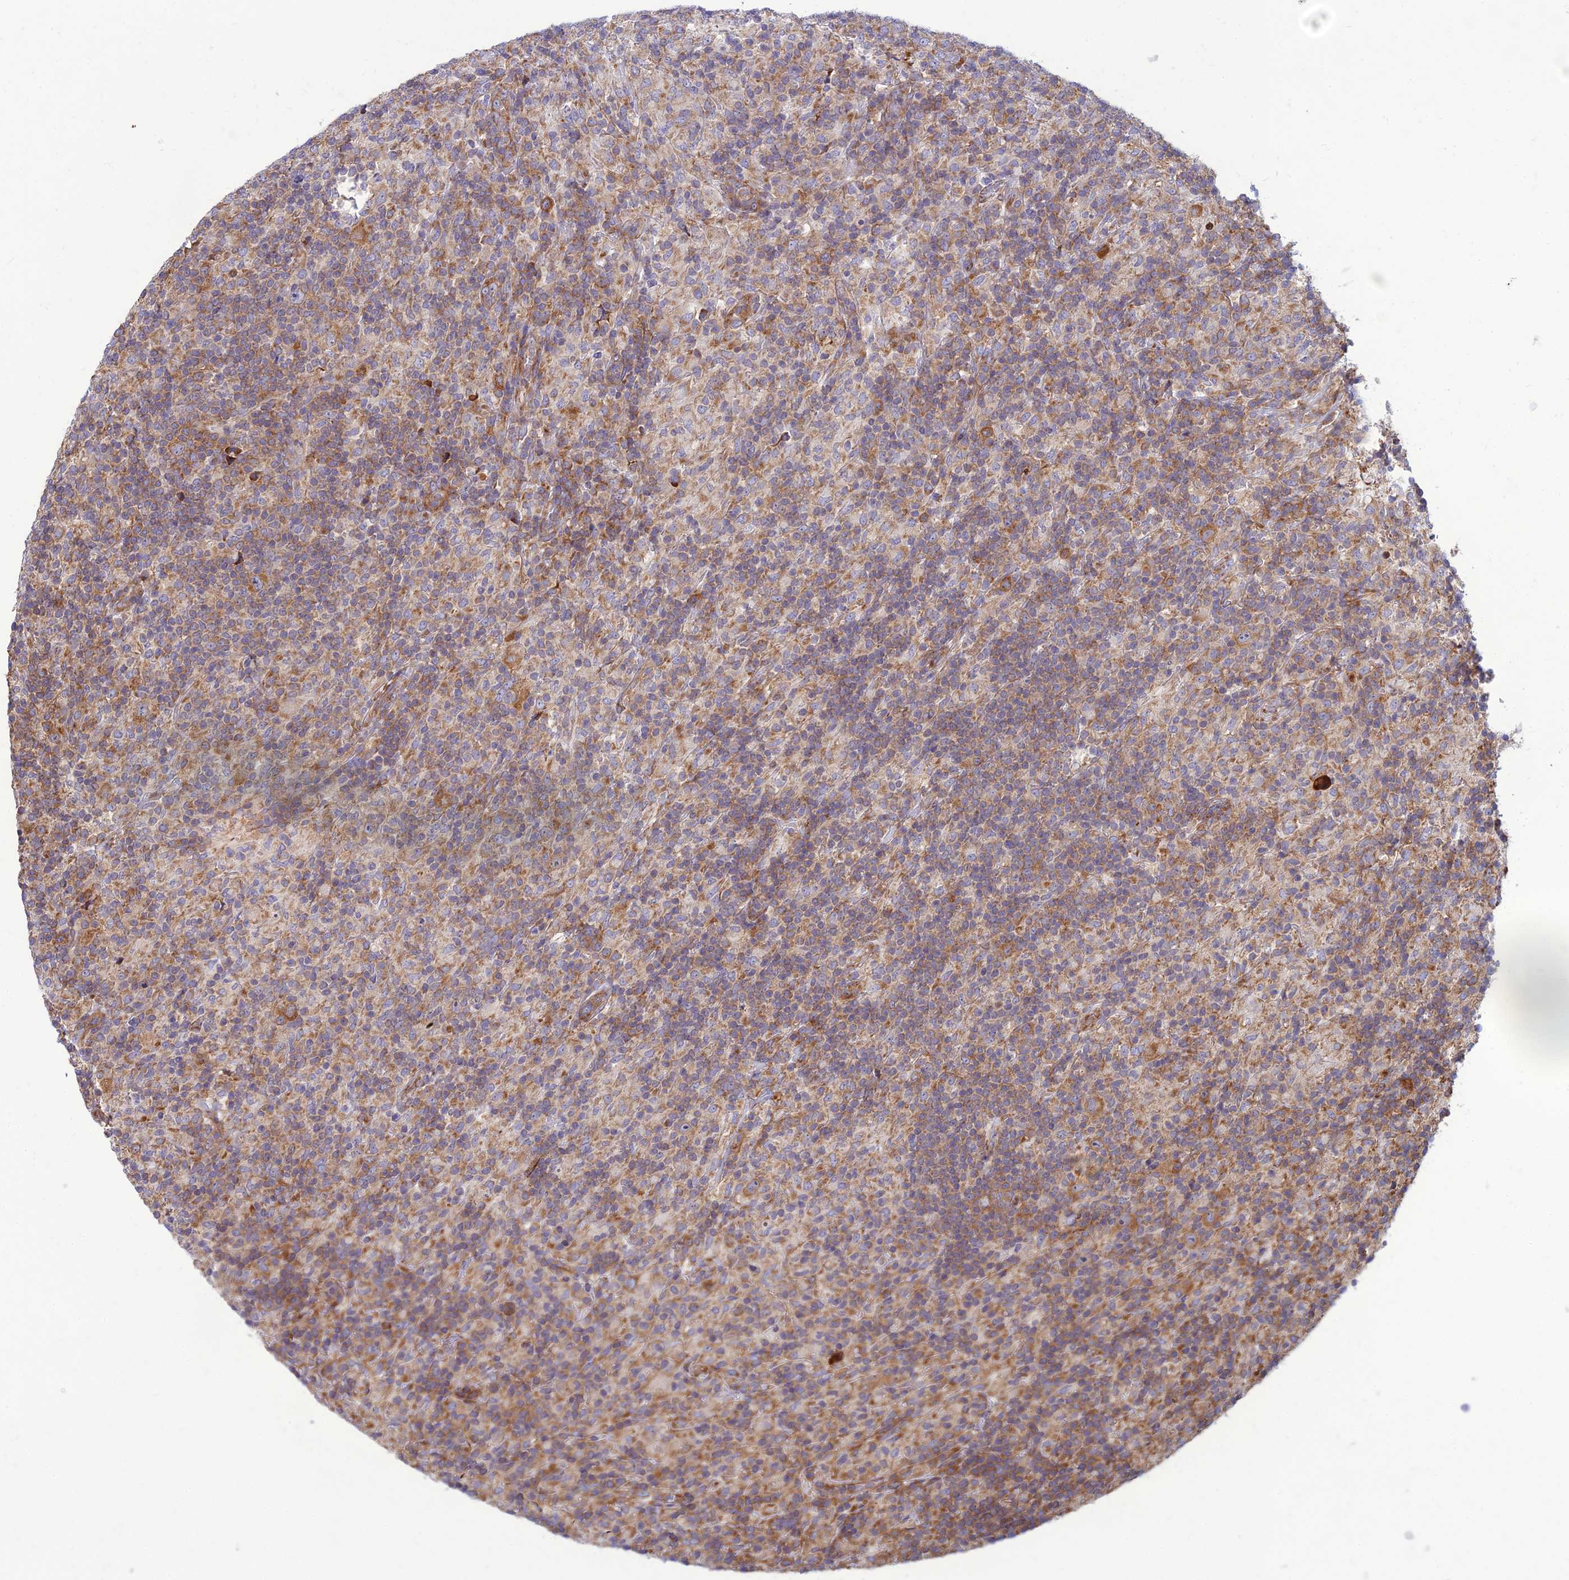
{"staining": {"intensity": "moderate", "quantity": ">75%", "location": "cytoplasmic/membranous"}, "tissue": "lymphoma", "cell_type": "Tumor cells", "image_type": "cancer", "snomed": [{"axis": "morphology", "description": "Hodgkin's disease, NOS"}, {"axis": "topography", "description": "Lymph node"}], "caption": "DAB immunohistochemical staining of human Hodgkin's disease demonstrates moderate cytoplasmic/membranous protein positivity in approximately >75% of tumor cells.", "gene": "RPL17-C18orf32", "patient": {"sex": "male", "age": 70}}